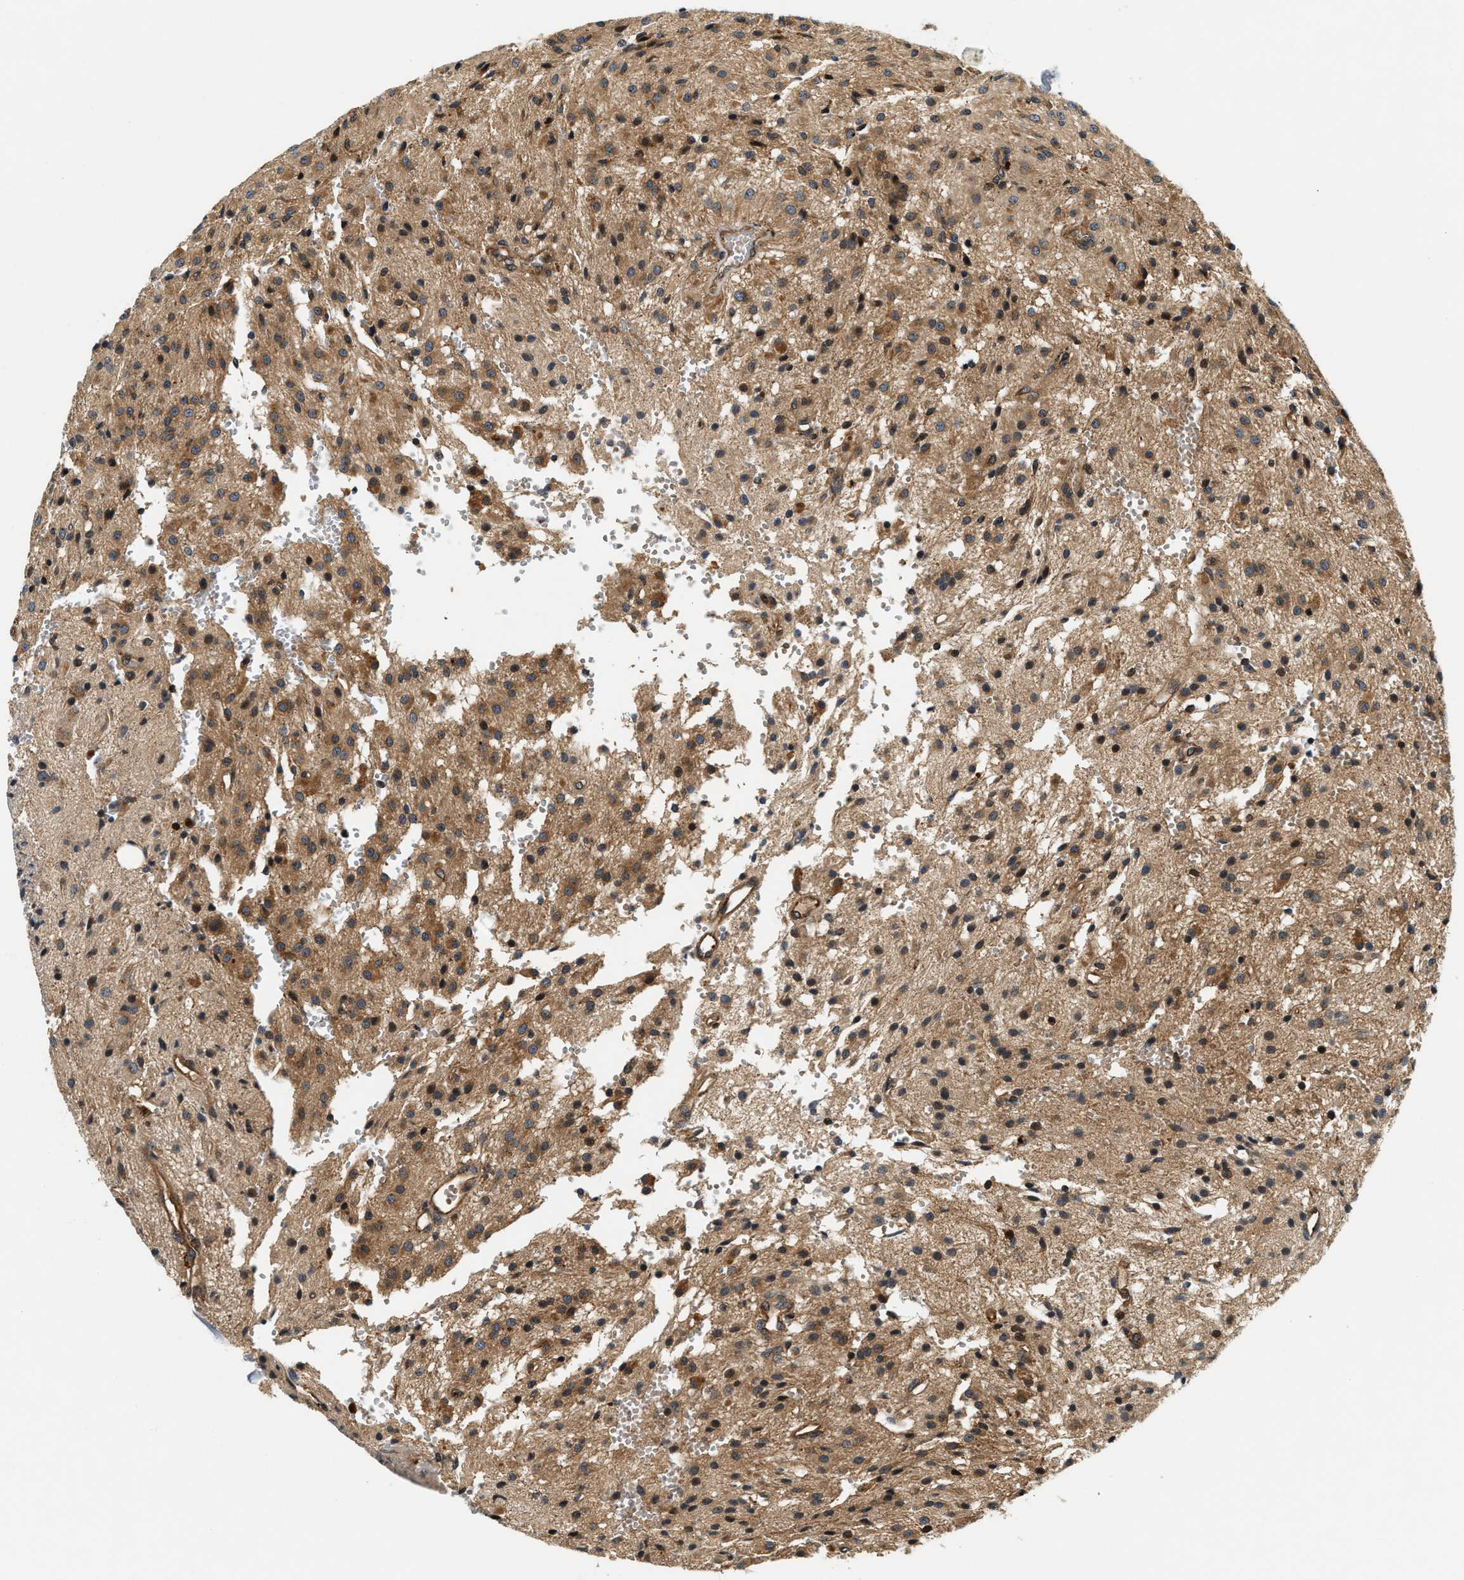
{"staining": {"intensity": "moderate", "quantity": ">75%", "location": "cytoplasmic/membranous"}, "tissue": "glioma", "cell_type": "Tumor cells", "image_type": "cancer", "snomed": [{"axis": "morphology", "description": "Glioma, malignant, High grade"}, {"axis": "topography", "description": "Brain"}], "caption": "High-grade glioma (malignant) tissue exhibits moderate cytoplasmic/membranous staining in about >75% of tumor cells, visualized by immunohistochemistry.", "gene": "SAMD9", "patient": {"sex": "female", "age": 59}}